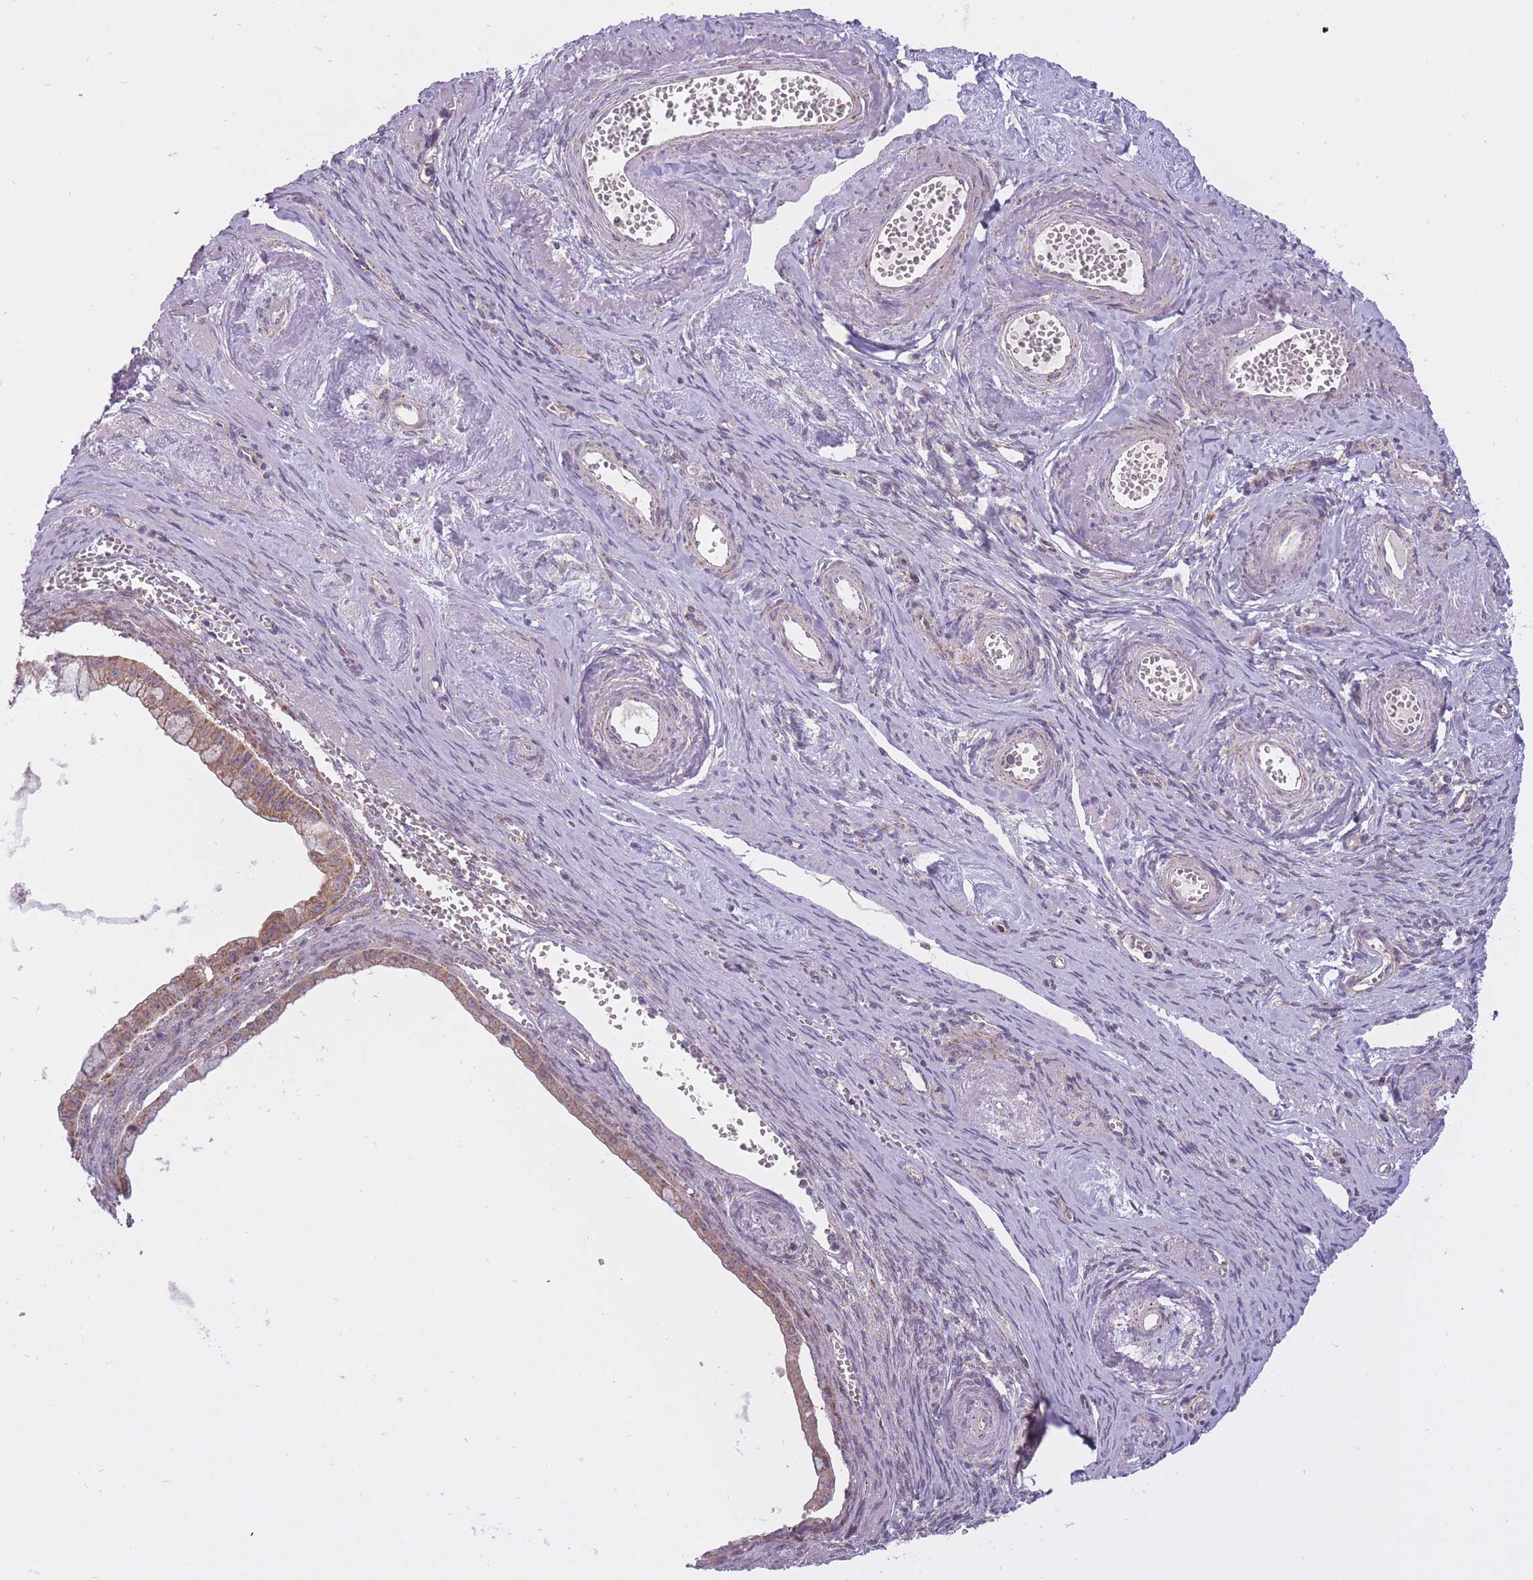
{"staining": {"intensity": "weak", "quantity": ">75%", "location": "cytoplasmic/membranous"}, "tissue": "ovarian cancer", "cell_type": "Tumor cells", "image_type": "cancer", "snomed": [{"axis": "morphology", "description": "Cystadenocarcinoma, mucinous, NOS"}, {"axis": "topography", "description": "Ovary"}], "caption": "An immunohistochemistry (IHC) histopathology image of neoplastic tissue is shown. Protein staining in brown highlights weak cytoplasmic/membranous positivity in ovarian mucinous cystadenocarcinoma within tumor cells.", "gene": "LIN7C", "patient": {"sex": "female", "age": 59}}